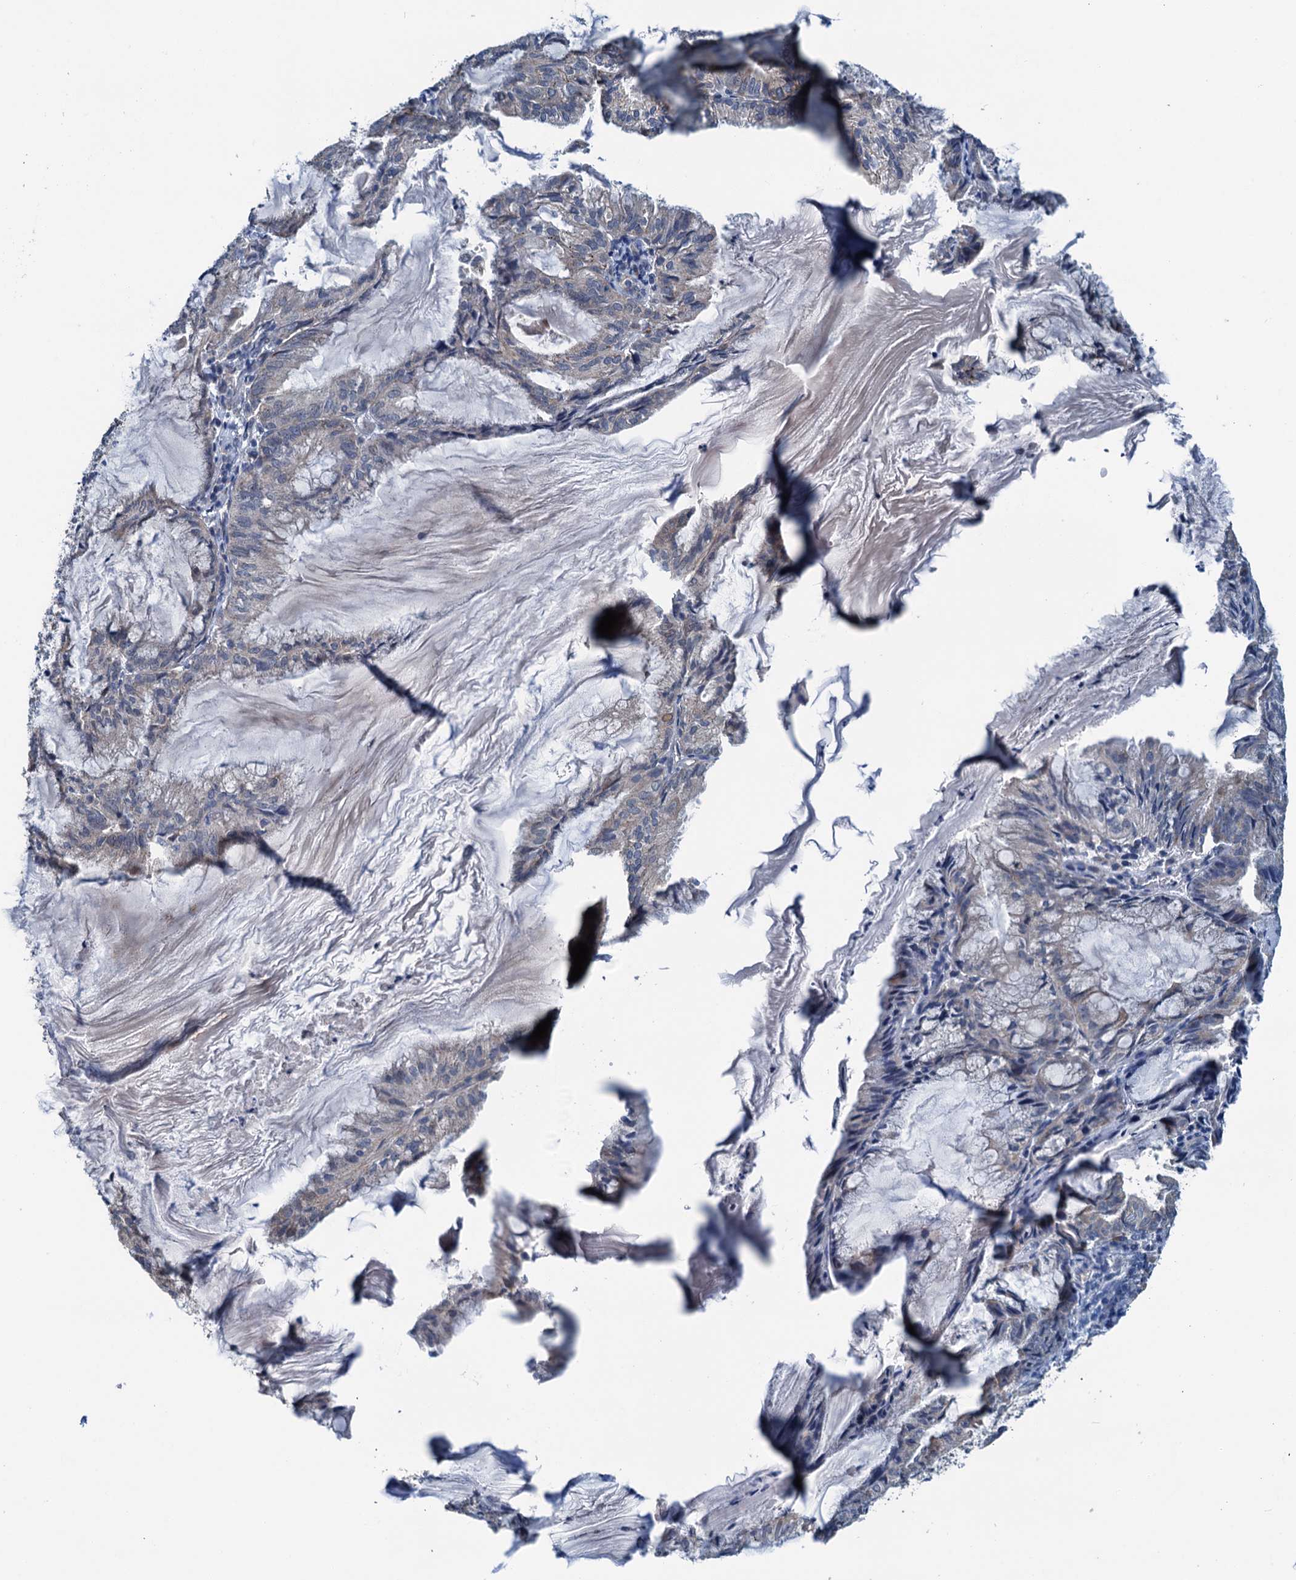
{"staining": {"intensity": "weak", "quantity": "<25%", "location": "cytoplasmic/membranous"}, "tissue": "endometrial cancer", "cell_type": "Tumor cells", "image_type": "cancer", "snomed": [{"axis": "morphology", "description": "Adenocarcinoma, NOS"}, {"axis": "topography", "description": "Endometrium"}], "caption": "Endometrial cancer (adenocarcinoma) stained for a protein using IHC displays no positivity tumor cells.", "gene": "ELAC1", "patient": {"sex": "female", "age": 86}}